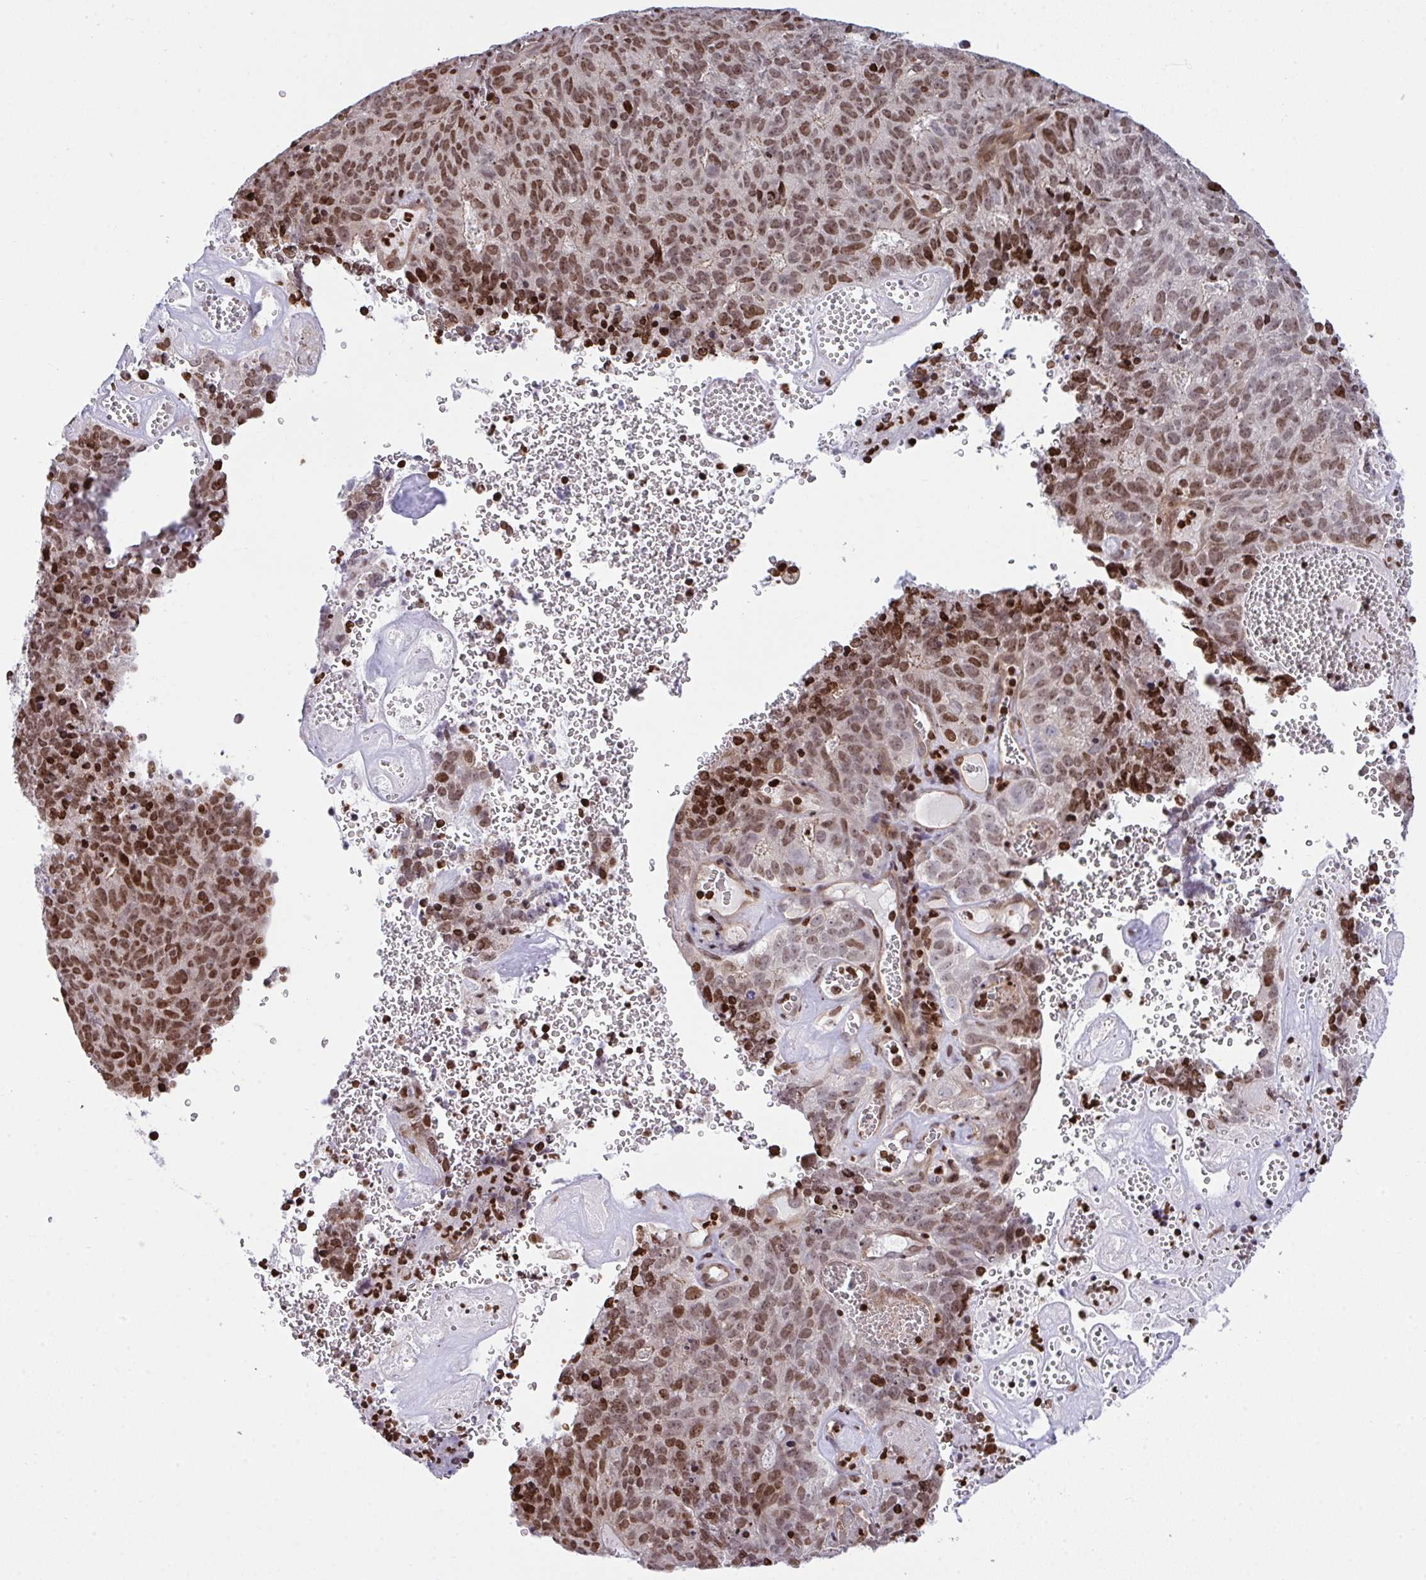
{"staining": {"intensity": "moderate", "quantity": ">75%", "location": "nuclear"}, "tissue": "cervical cancer", "cell_type": "Tumor cells", "image_type": "cancer", "snomed": [{"axis": "morphology", "description": "Adenocarcinoma, NOS"}, {"axis": "topography", "description": "Cervix"}], "caption": "A high-resolution photomicrograph shows immunohistochemistry (IHC) staining of cervical cancer, which reveals moderate nuclear expression in about >75% of tumor cells. (Stains: DAB (3,3'-diaminobenzidine) in brown, nuclei in blue, Microscopy: brightfield microscopy at high magnification).", "gene": "RAPGEF5", "patient": {"sex": "female", "age": 38}}